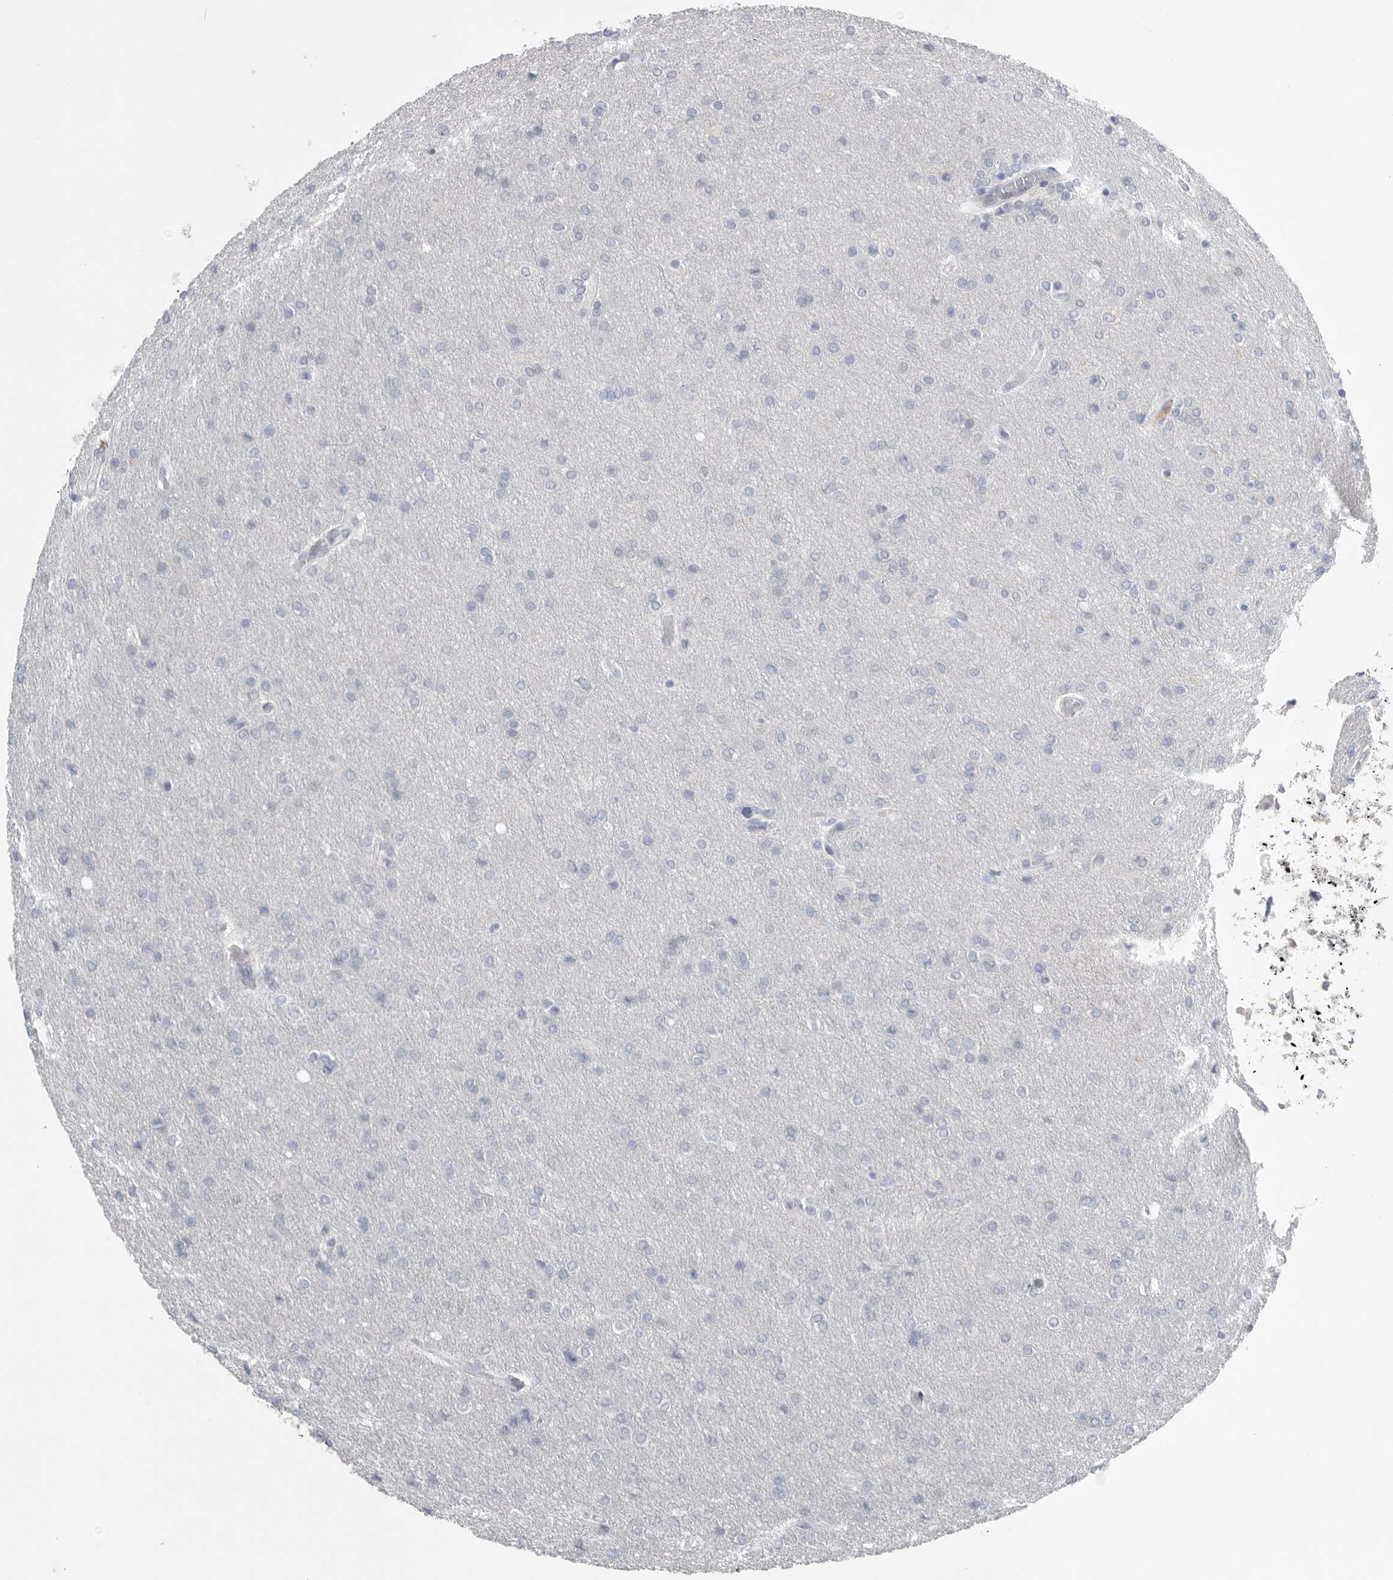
{"staining": {"intensity": "negative", "quantity": "none", "location": "none"}, "tissue": "glioma", "cell_type": "Tumor cells", "image_type": "cancer", "snomed": [{"axis": "morphology", "description": "Glioma, malignant, High grade"}, {"axis": "topography", "description": "Cerebral cortex"}], "caption": "Malignant glioma (high-grade) was stained to show a protein in brown. There is no significant expression in tumor cells. Brightfield microscopy of immunohistochemistry stained with DAB (brown) and hematoxylin (blue), captured at high magnification.", "gene": "TIMP1", "patient": {"sex": "female", "age": 36}}